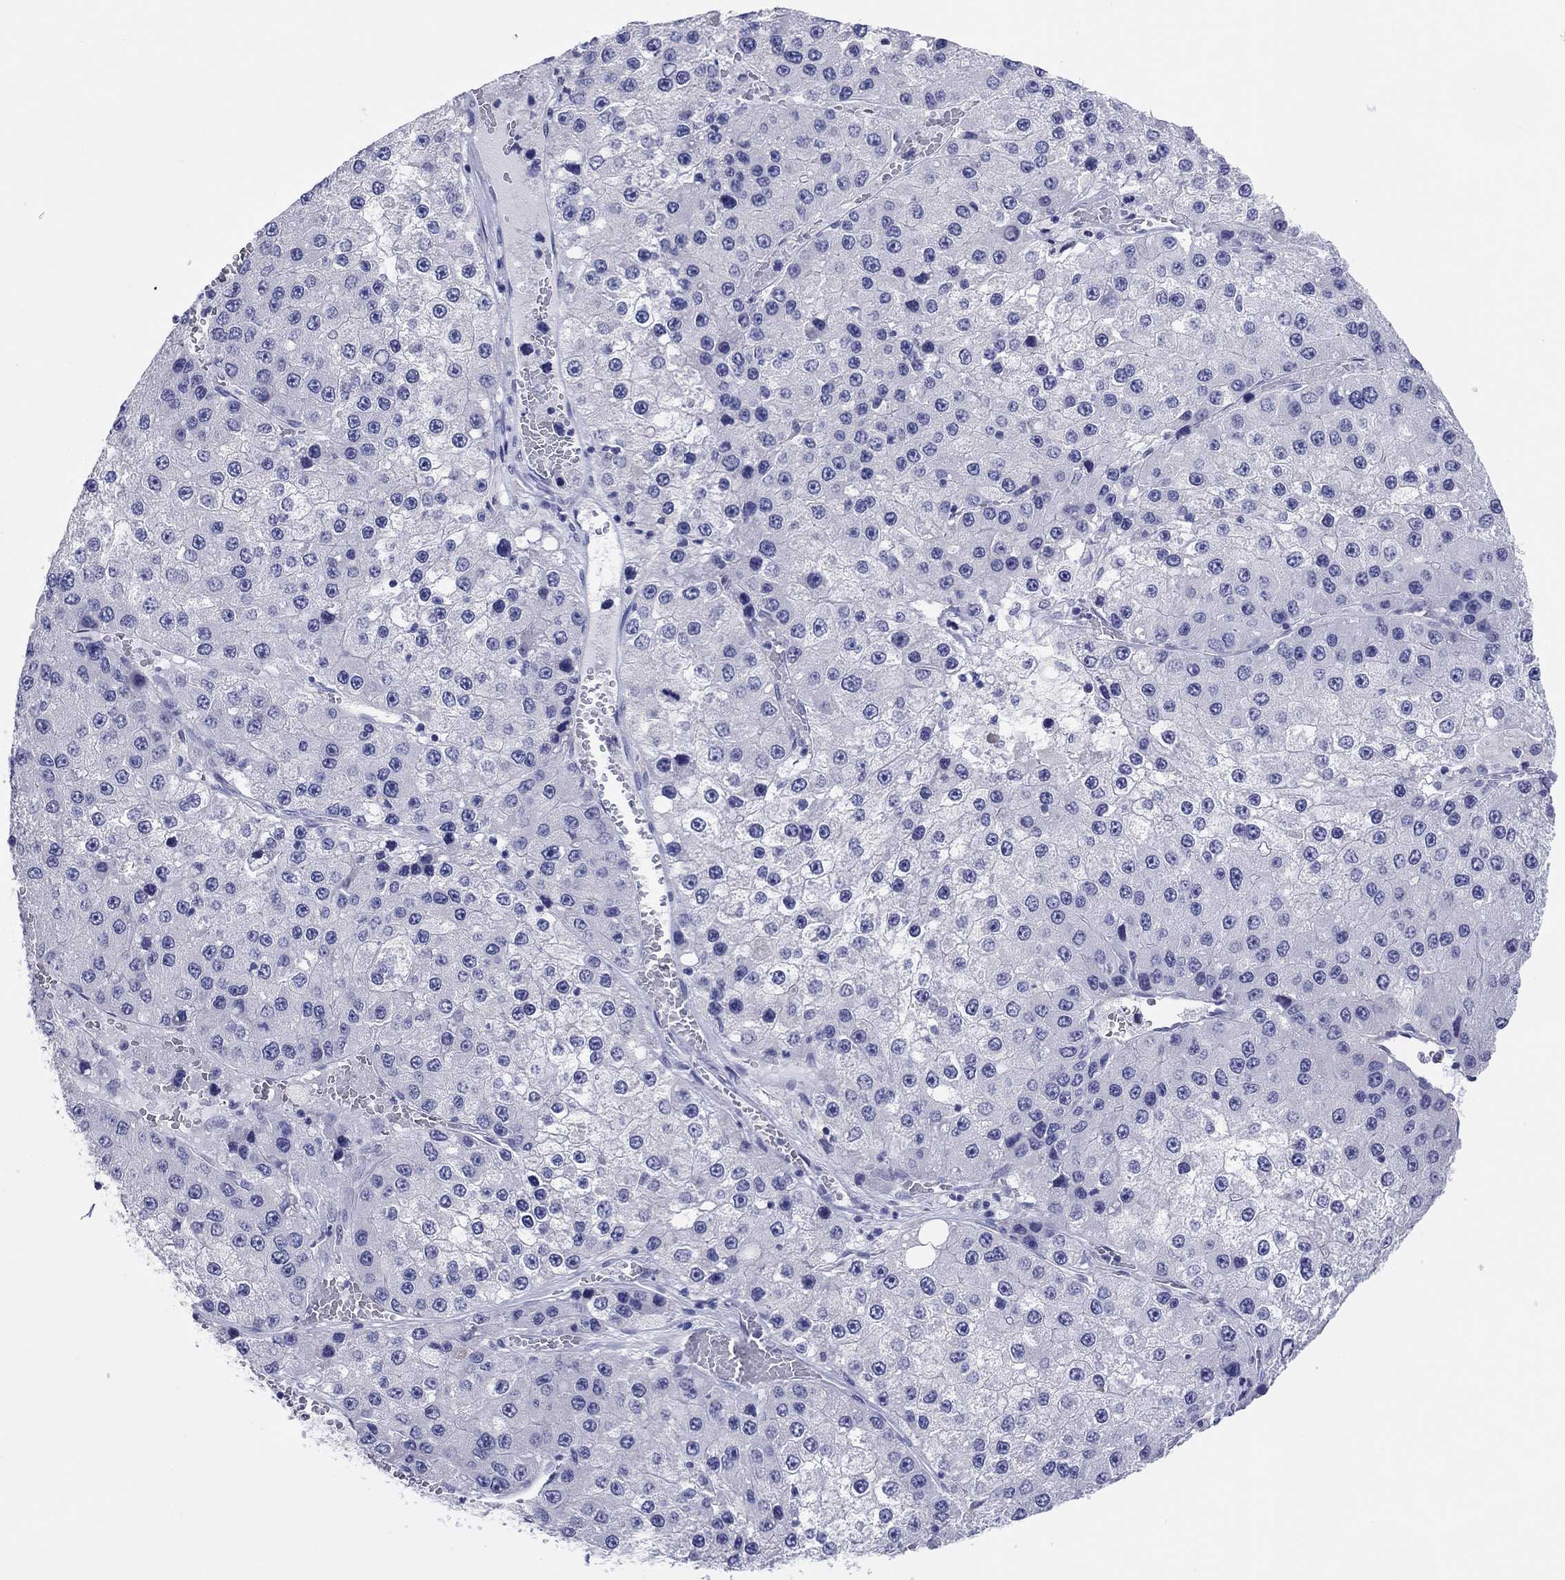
{"staining": {"intensity": "negative", "quantity": "none", "location": "none"}, "tissue": "liver cancer", "cell_type": "Tumor cells", "image_type": "cancer", "snomed": [{"axis": "morphology", "description": "Carcinoma, Hepatocellular, NOS"}, {"axis": "topography", "description": "Liver"}], "caption": "An immunohistochemistry micrograph of liver hepatocellular carcinoma is shown. There is no staining in tumor cells of liver hepatocellular carcinoma.", "gene": "ERICH3", "patient": {"sex": "female", "age": 73}}